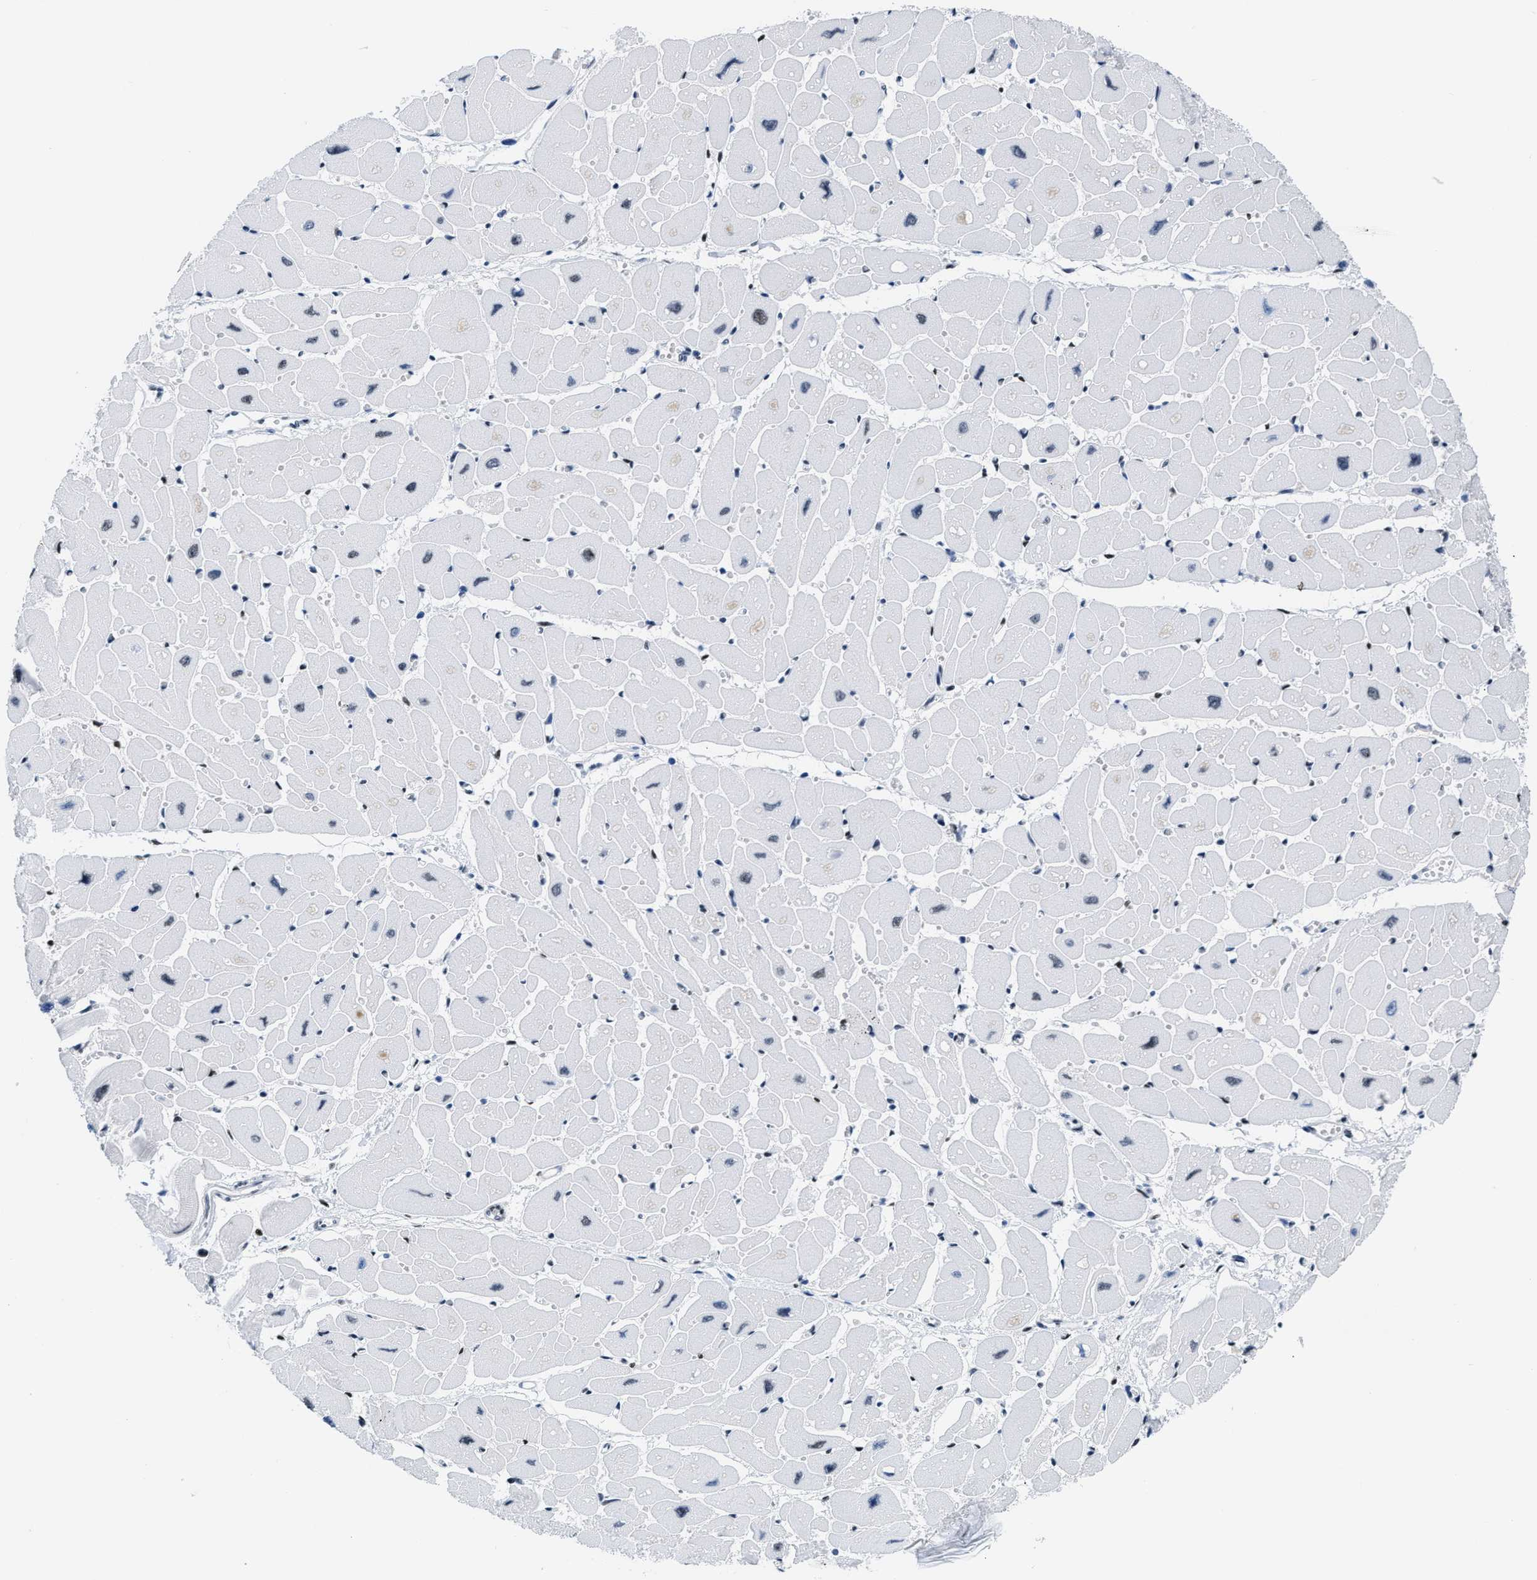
{"staining": {"intensity": "moderate", "quantity": "<25%", "location": "nuclear"}, "tissue": "heart muscle", "cell_type": "Cardiomyocytes", "image_type": "normal", "snomed": [{"axis": "morphology", "description": "Normal tissue, NOS"}, {"axis": "topography", "description": "Heart"}], "caption": "Immunohistochemical staining of normal human heart muscle displays moderate nuclear protein expression in about <25% of cardiomyocytes. (DAB = brown stain, brightfield microscopy at high magnification).", "gene": "CTBP1", "patient": {"sex": "female", "age": 54}}